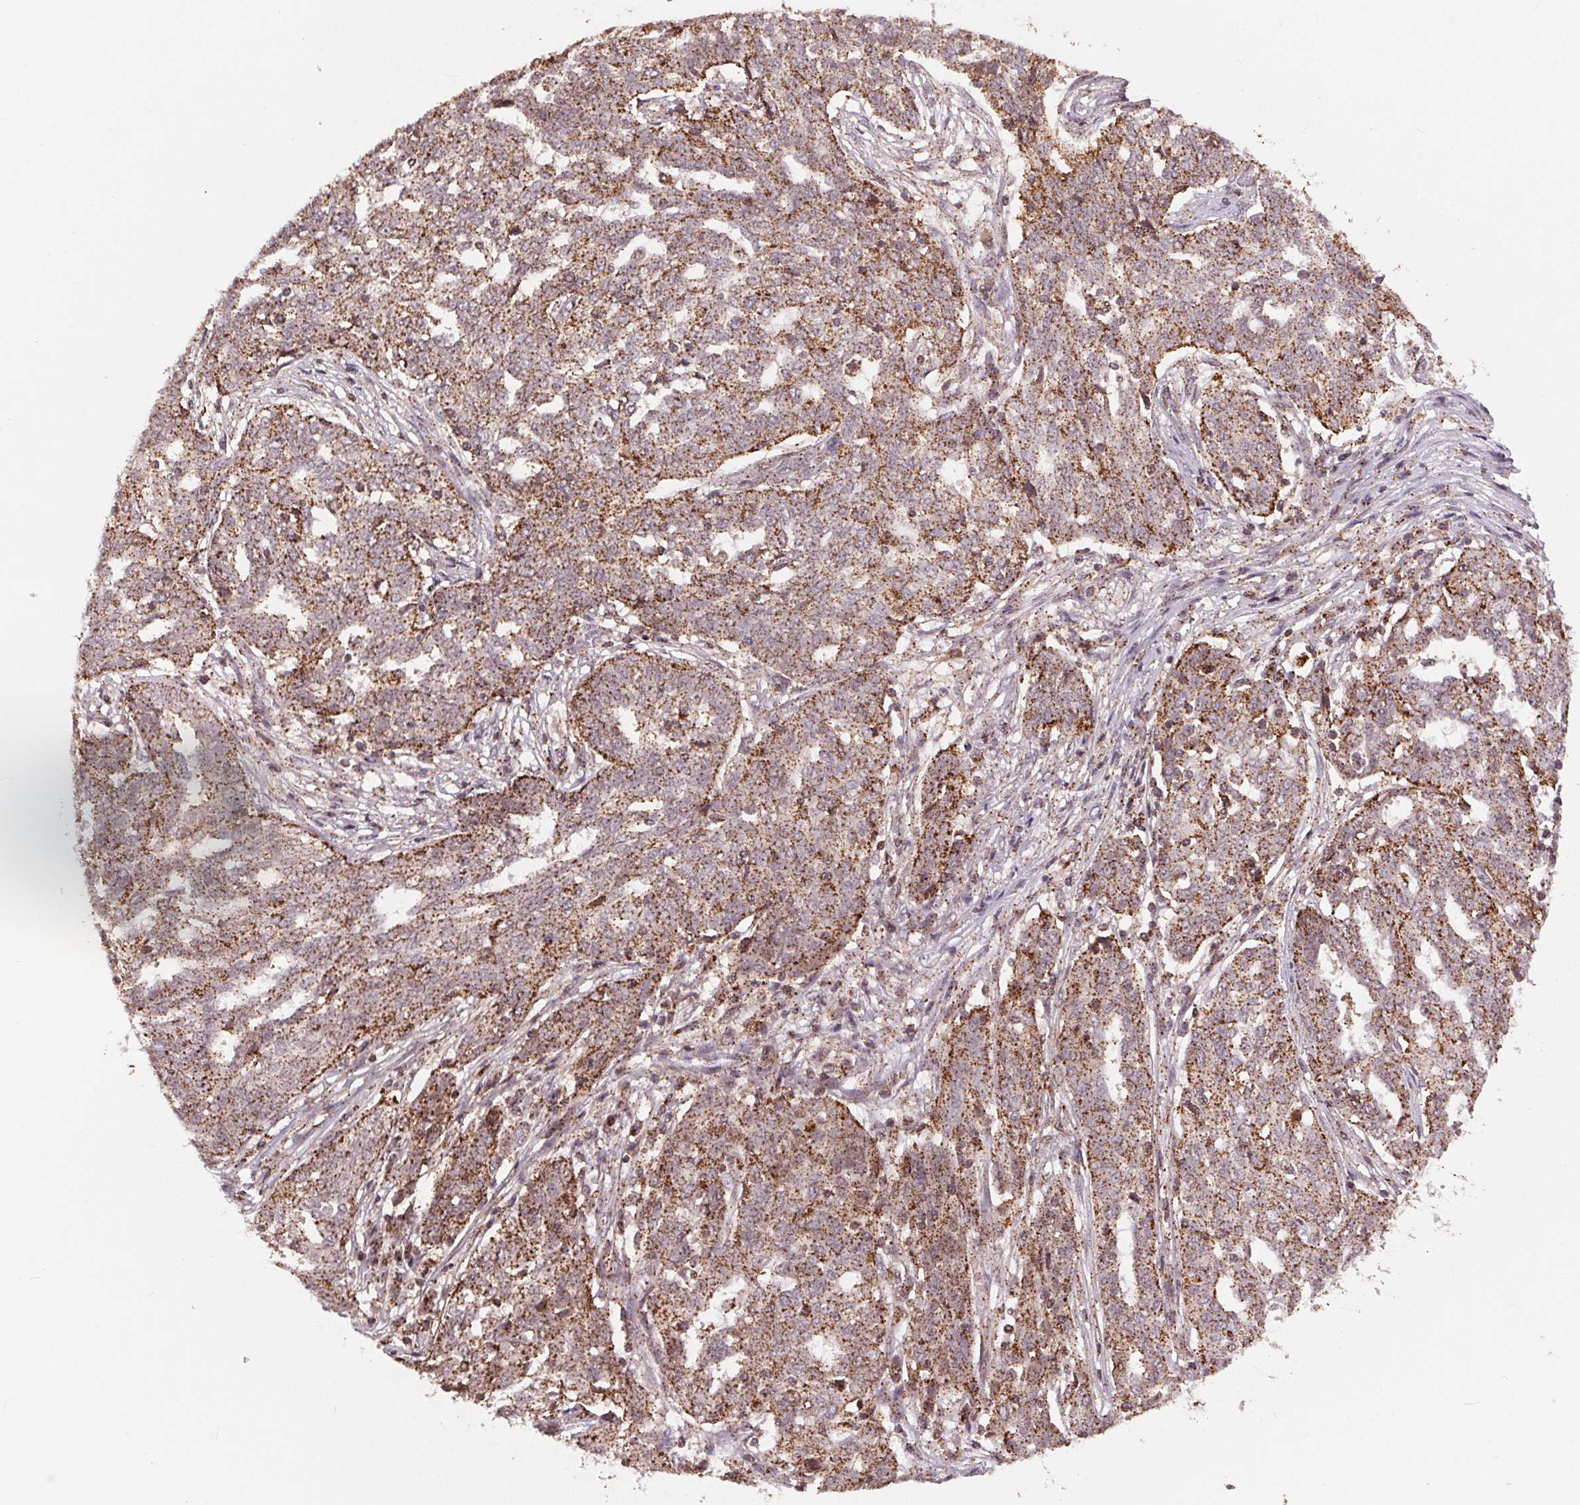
{"staining": {"intensity": "moderate", "quantity": ">75%", "location": "cytoplasmic/membranous"}, "tissue": "ovarian cancer", "cell_type": "Tumor cells", "image_type": "cancer", "snomed": [{"axis": "morphology", "description": "Cystadenocarcinoma, serous, NOS"}, {"axis": "topography", "description": "Ovary"}], "caption": "Ovarian serous cystadenocarcinoma was stained to show a protein in brown. There is medium levels of moderate cytoplasmic/membranous staining in about >75% of tumor cells. (Brightfield microscopy of DAB IHC at high magnification).", "gene": "CHMP4B", "patient": {"sex": "female", "age": 67}}